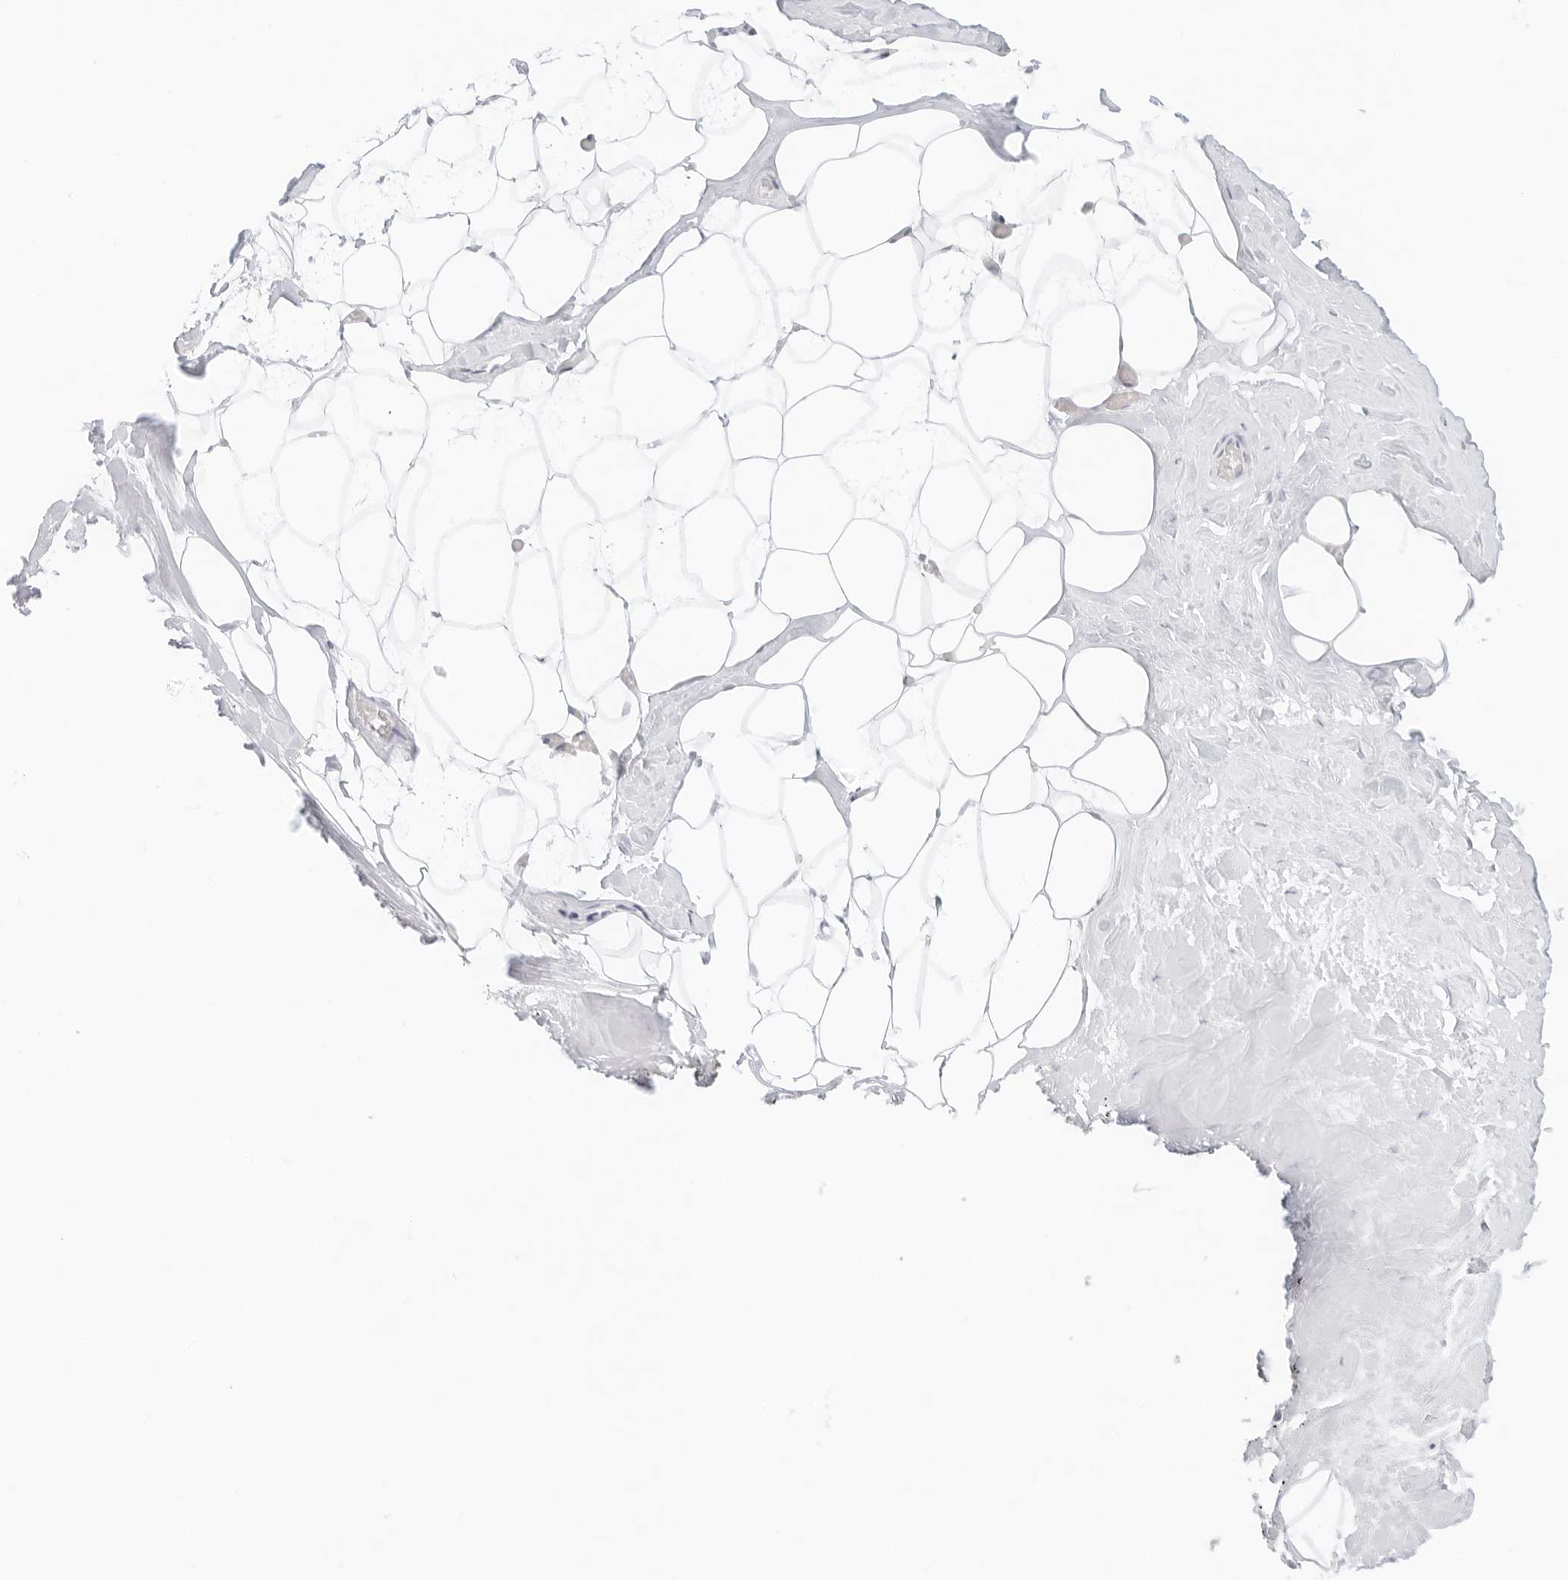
{"staining": {"intensity": "negative", "quantity": "none", "location": "none"}, "tissue": "adipose tissue", "cell_type": "Adipocytes", "image_type": "normal", "snomed": [{"axis": "morphology", "description": "Normal tissue, NOS"}, {"axis": "morphology", "description": "Fibrosis, NOS"}, {"axis": "topography", "description": "Breast"}, {"axis": "topography", "description": "Adipose tissue"}], "caption": "Adipocytes show no significant expression in unremarkable adipose tissue. (Immunohistochemistry, brightfield microscopy, high magnification).", "gene": "GNAS", "patient": {"sex": "female", "age": 39}}